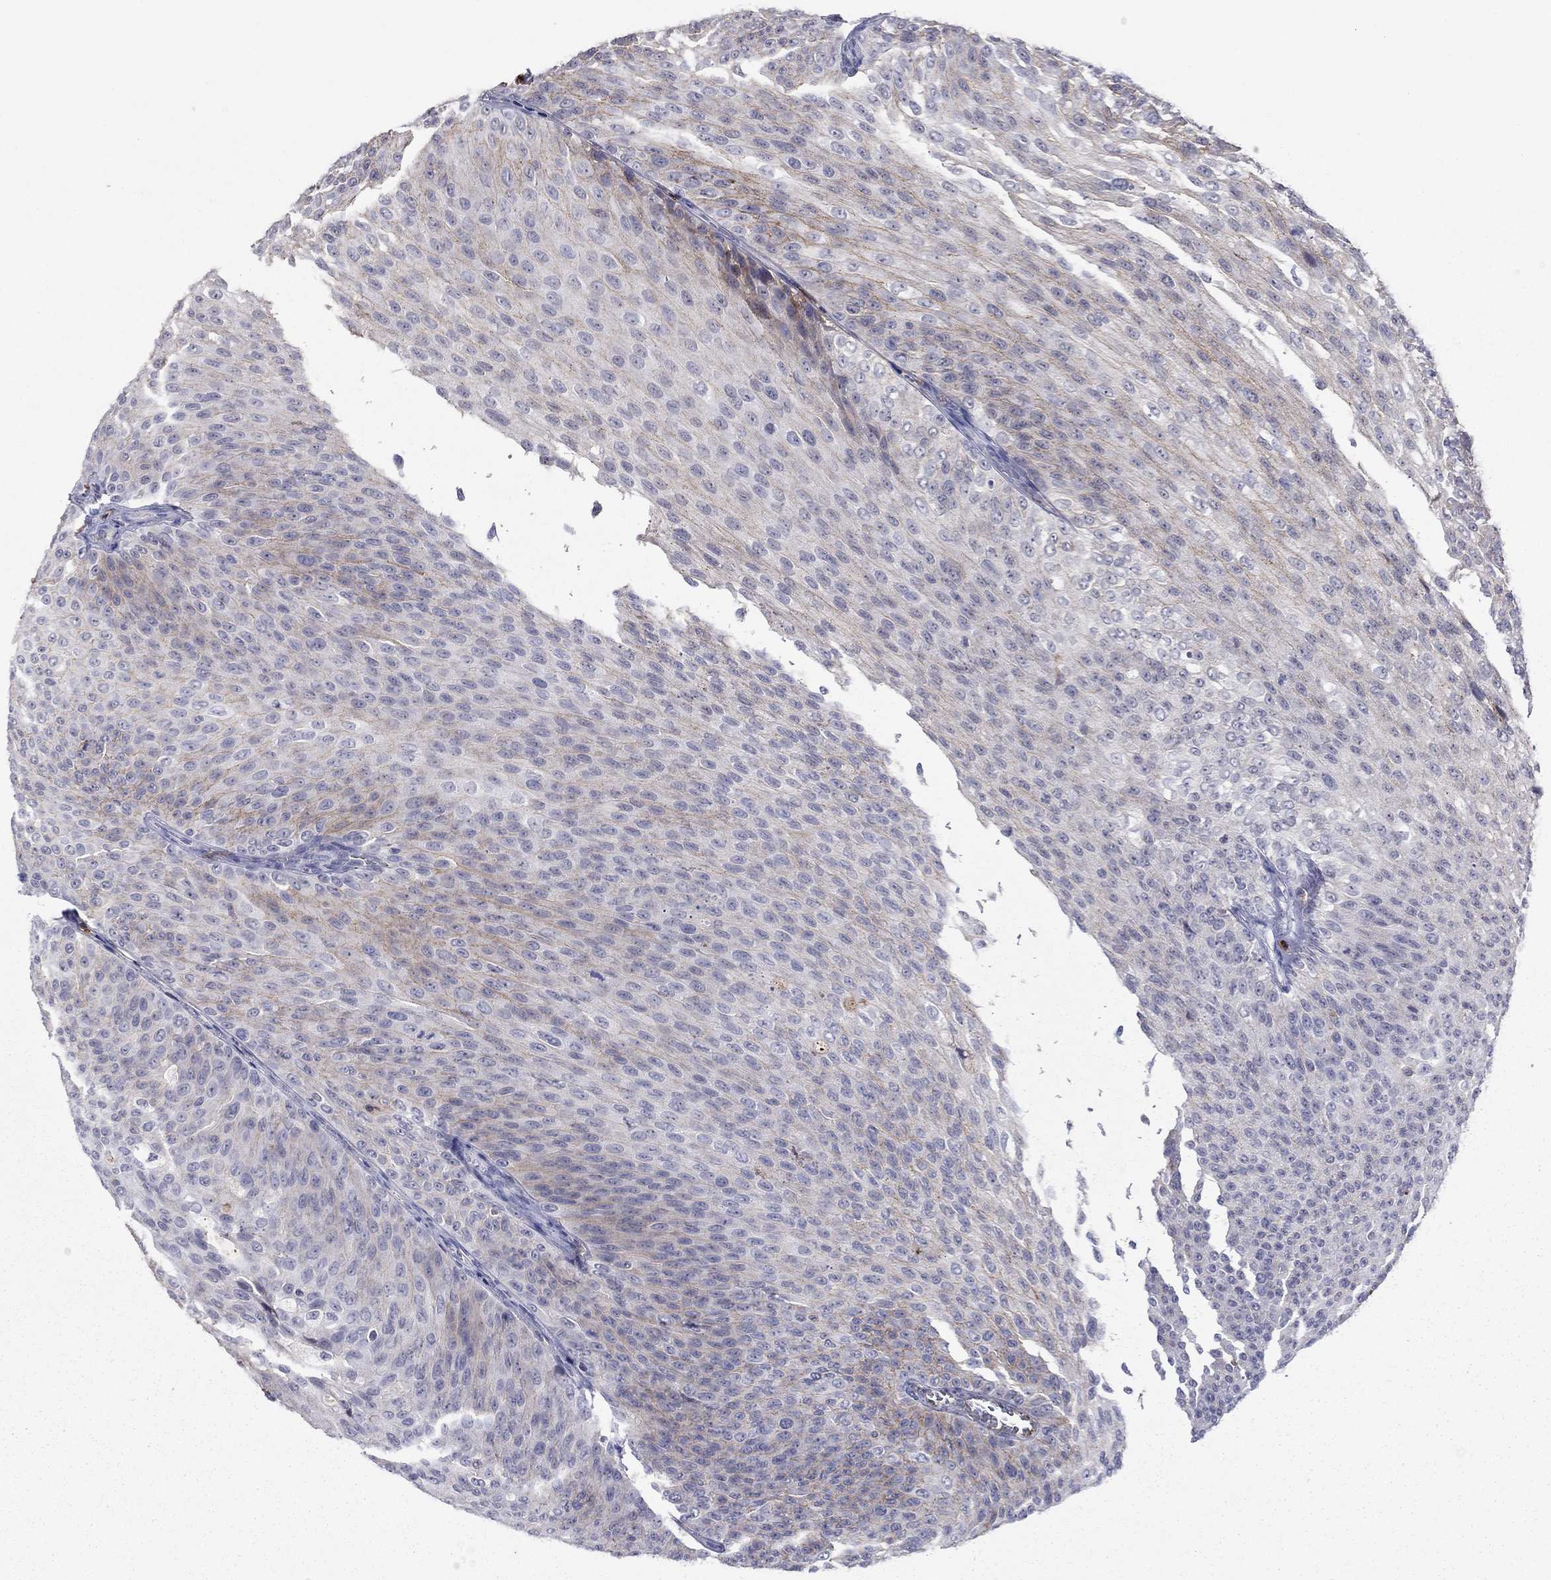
{"staining": {"intensity": "strong", "quantity": "25%-75%", "location": "cytoplasmic/membranous"}, "tissue": "urothelial cancer", "cell_type": "Tumor cells", "image_type": "cancer", "snomed": [{"axis": "morphology", "description": "Urothelial carcinoma, Low grade"}, {"axis": "topography", "description": "Ureter, NOS"}, {"axis": "topography", "description": "Urinary bladder"}], "caption": "This is an image of IHC staining of urothelial cancer, which shows strong expression in the cytoplasmic/membranous of tumor cells.", "gene": "HPX", "patient": {"sex": "male", "age": 78}}